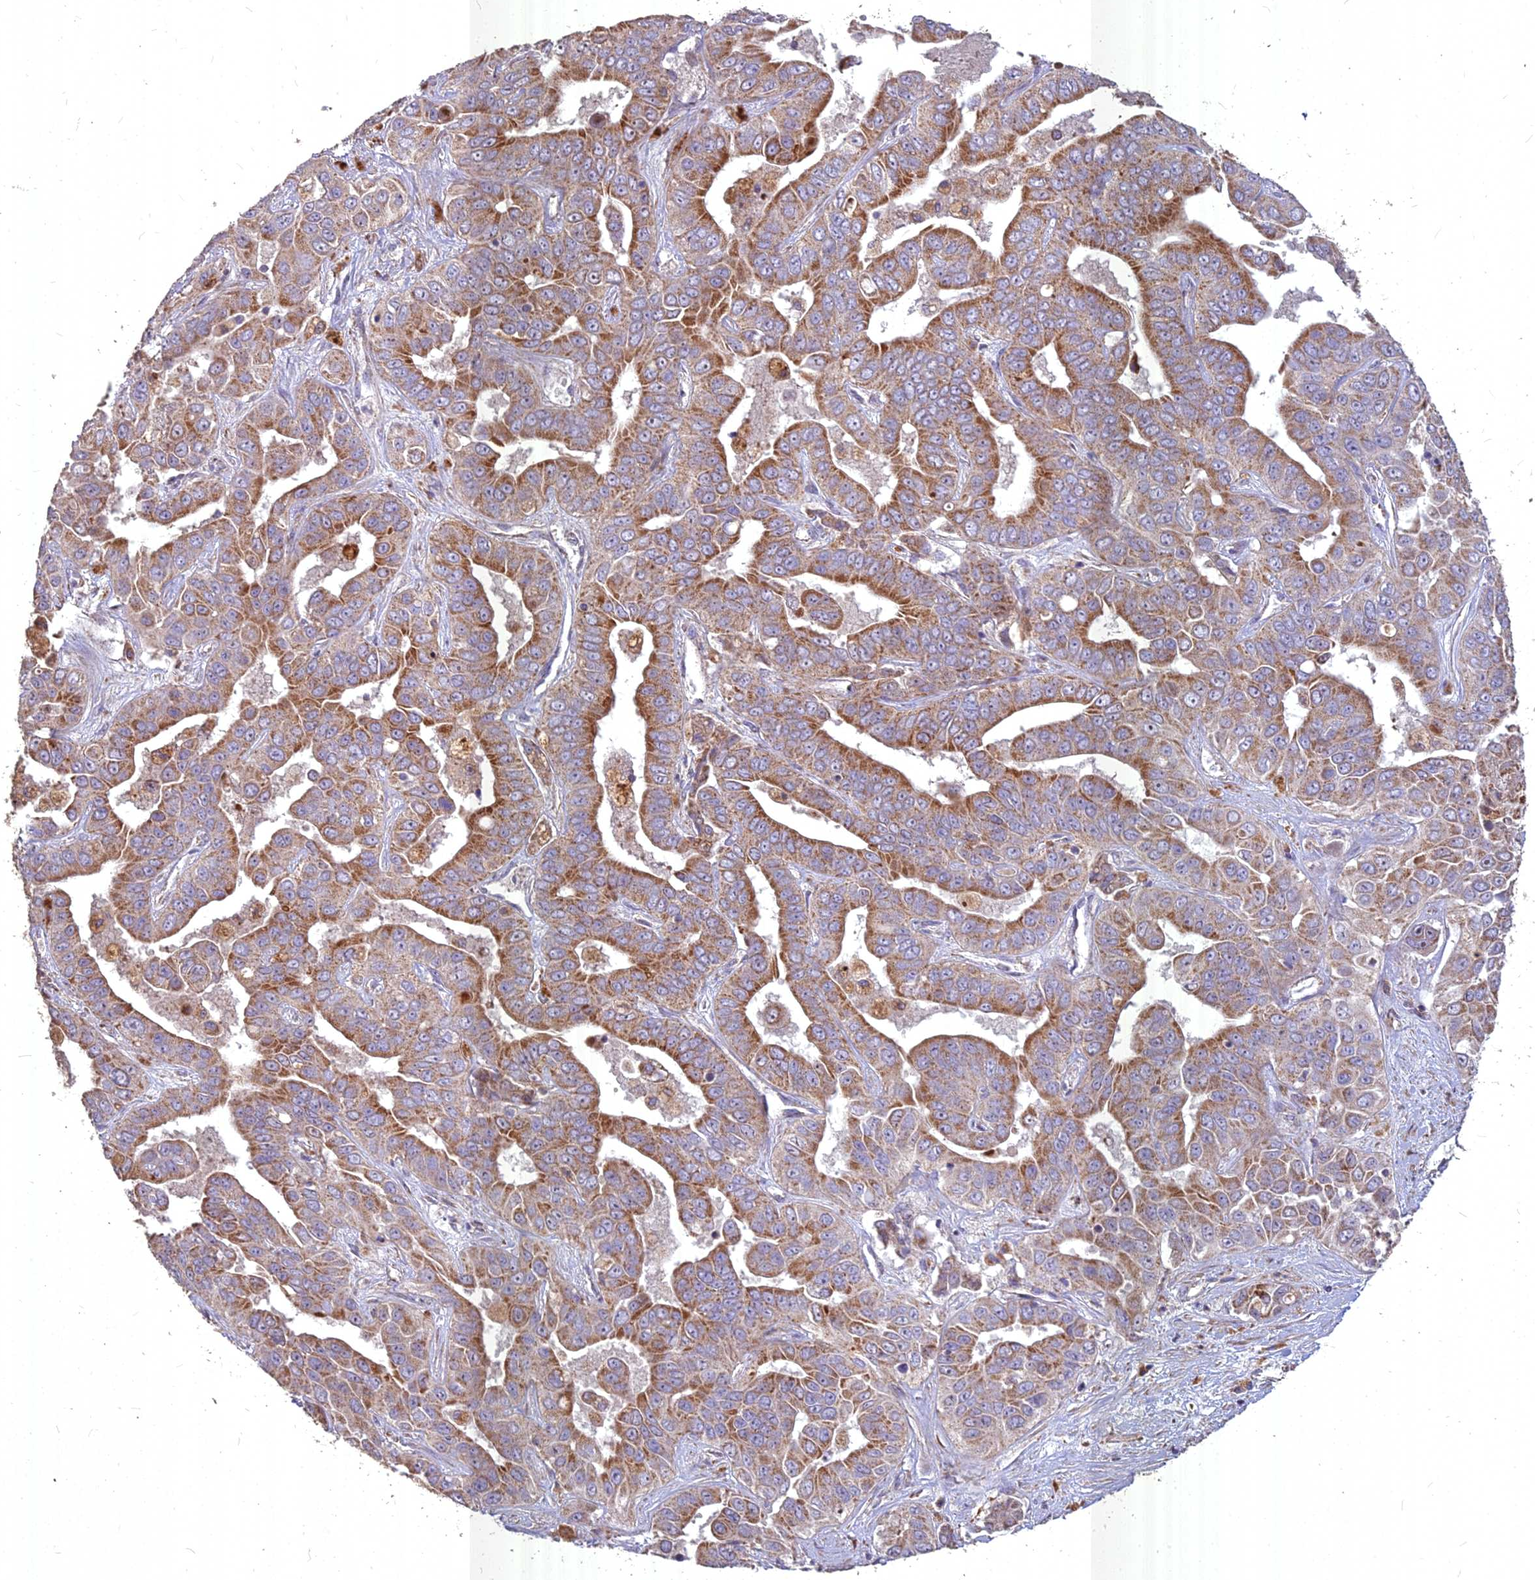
{"staining": {"intensity": "moderate", "quantity": ">75%", "location": "cytoplasmic/membranous"}, "tissue": "liver cancer", "cell_type": "Tumor cells", "image_type": "cancer", "snomed": [{"axis": "morphology", "description": "Cholangiocarcinoma"}, {"axis": "topography", "description": "Liver"}], "caption": "An immunohistochemistry (IHC) image of tumor tissue is shown. Protein staining in brown highlights moderate cytoplasmic/membranous positivity in cholangiocarcinoma (liver) within tumor cells.", "gene": "COX11", "patient": {"sex": "female", "age": 52}}